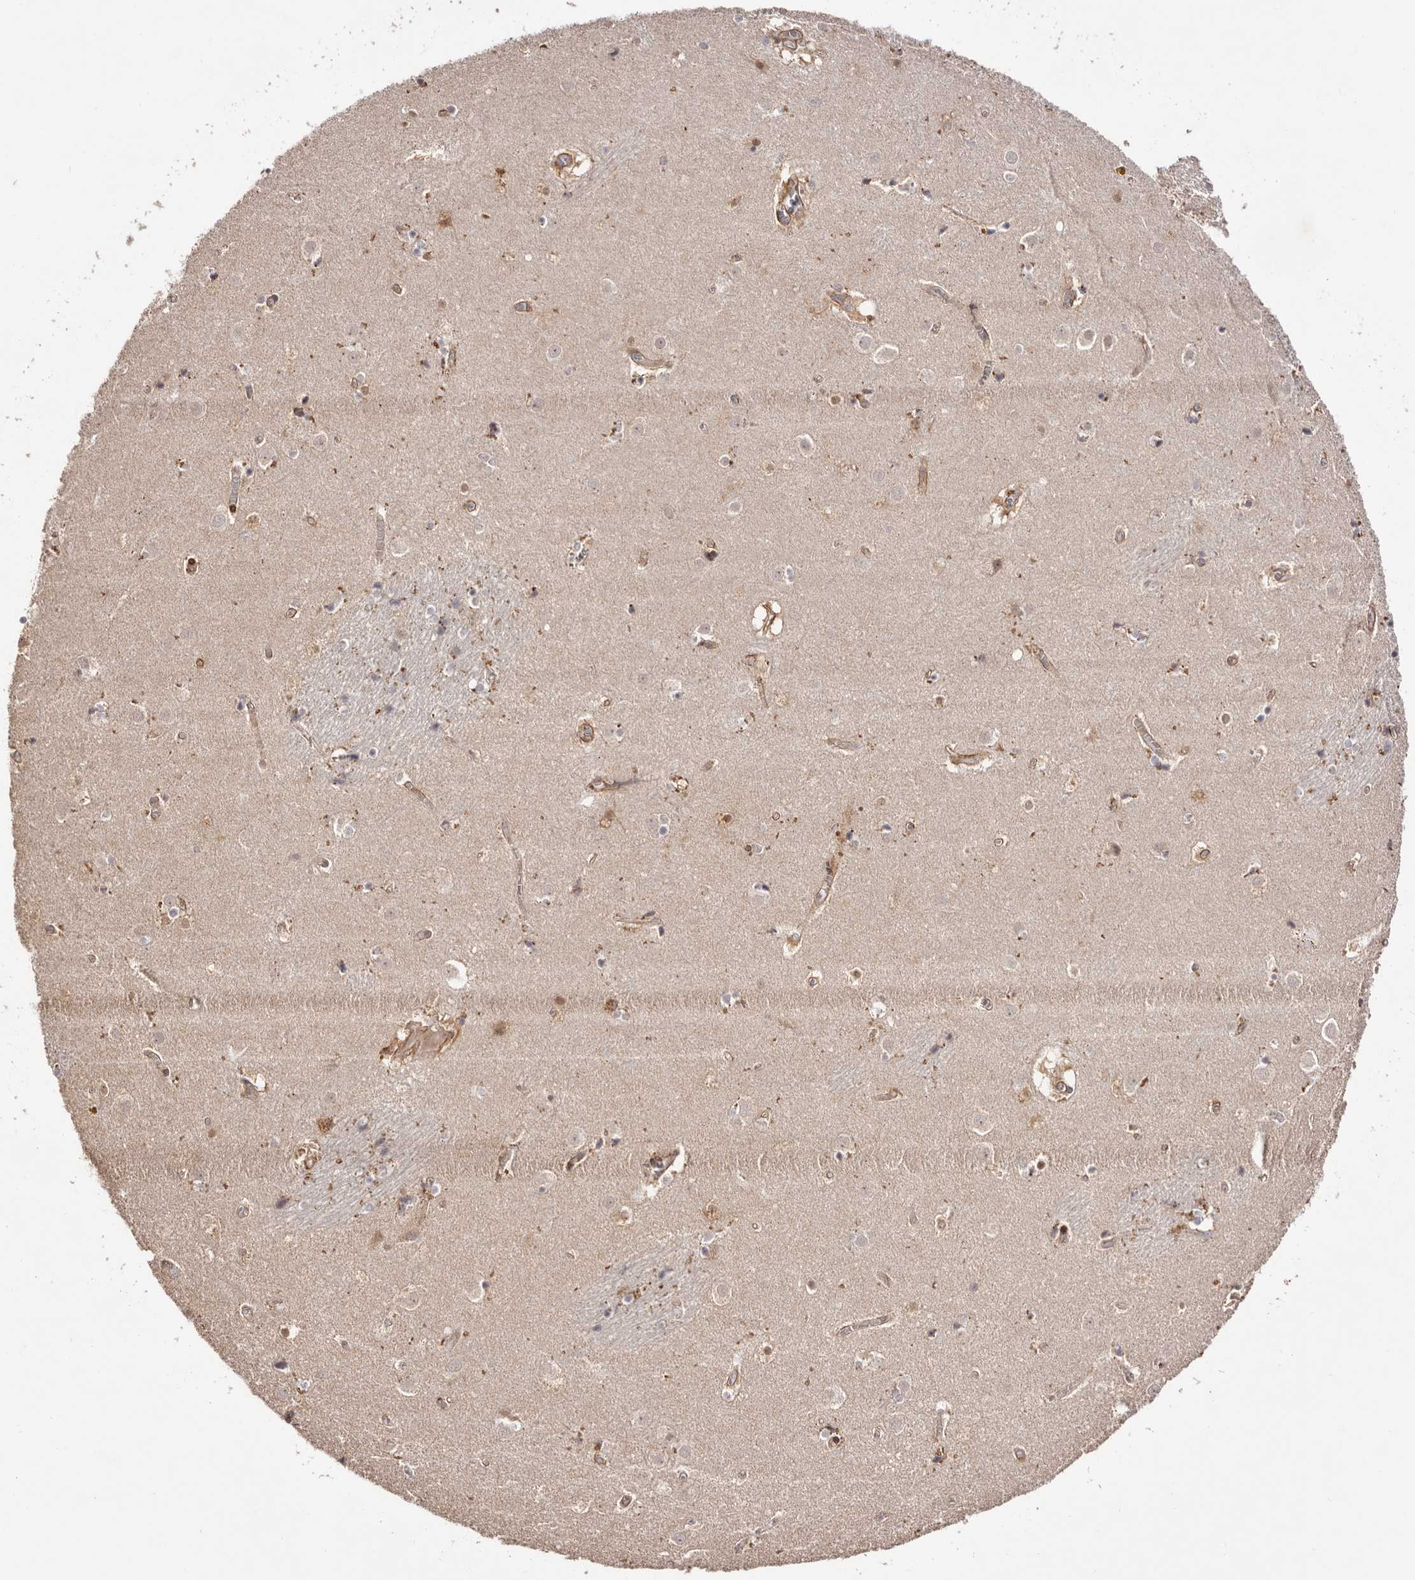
{"staining": {"intensity": "negative", "quantity": "none", "location": "none"}, "tissue": "caudate", "cell_type": "Glial cells", "image_type": "normal", "snomed": [{"axis": "morphology", "description": "Normal tissue, NOS"}, {"axis": "topography", "description": "Lateral ventricle wall"}], "caption": "Image shows no significant protein expression in glial cells of normal caudate.", "gene": "MICAL2", "patient": {"sex": "male", "age": 70}}